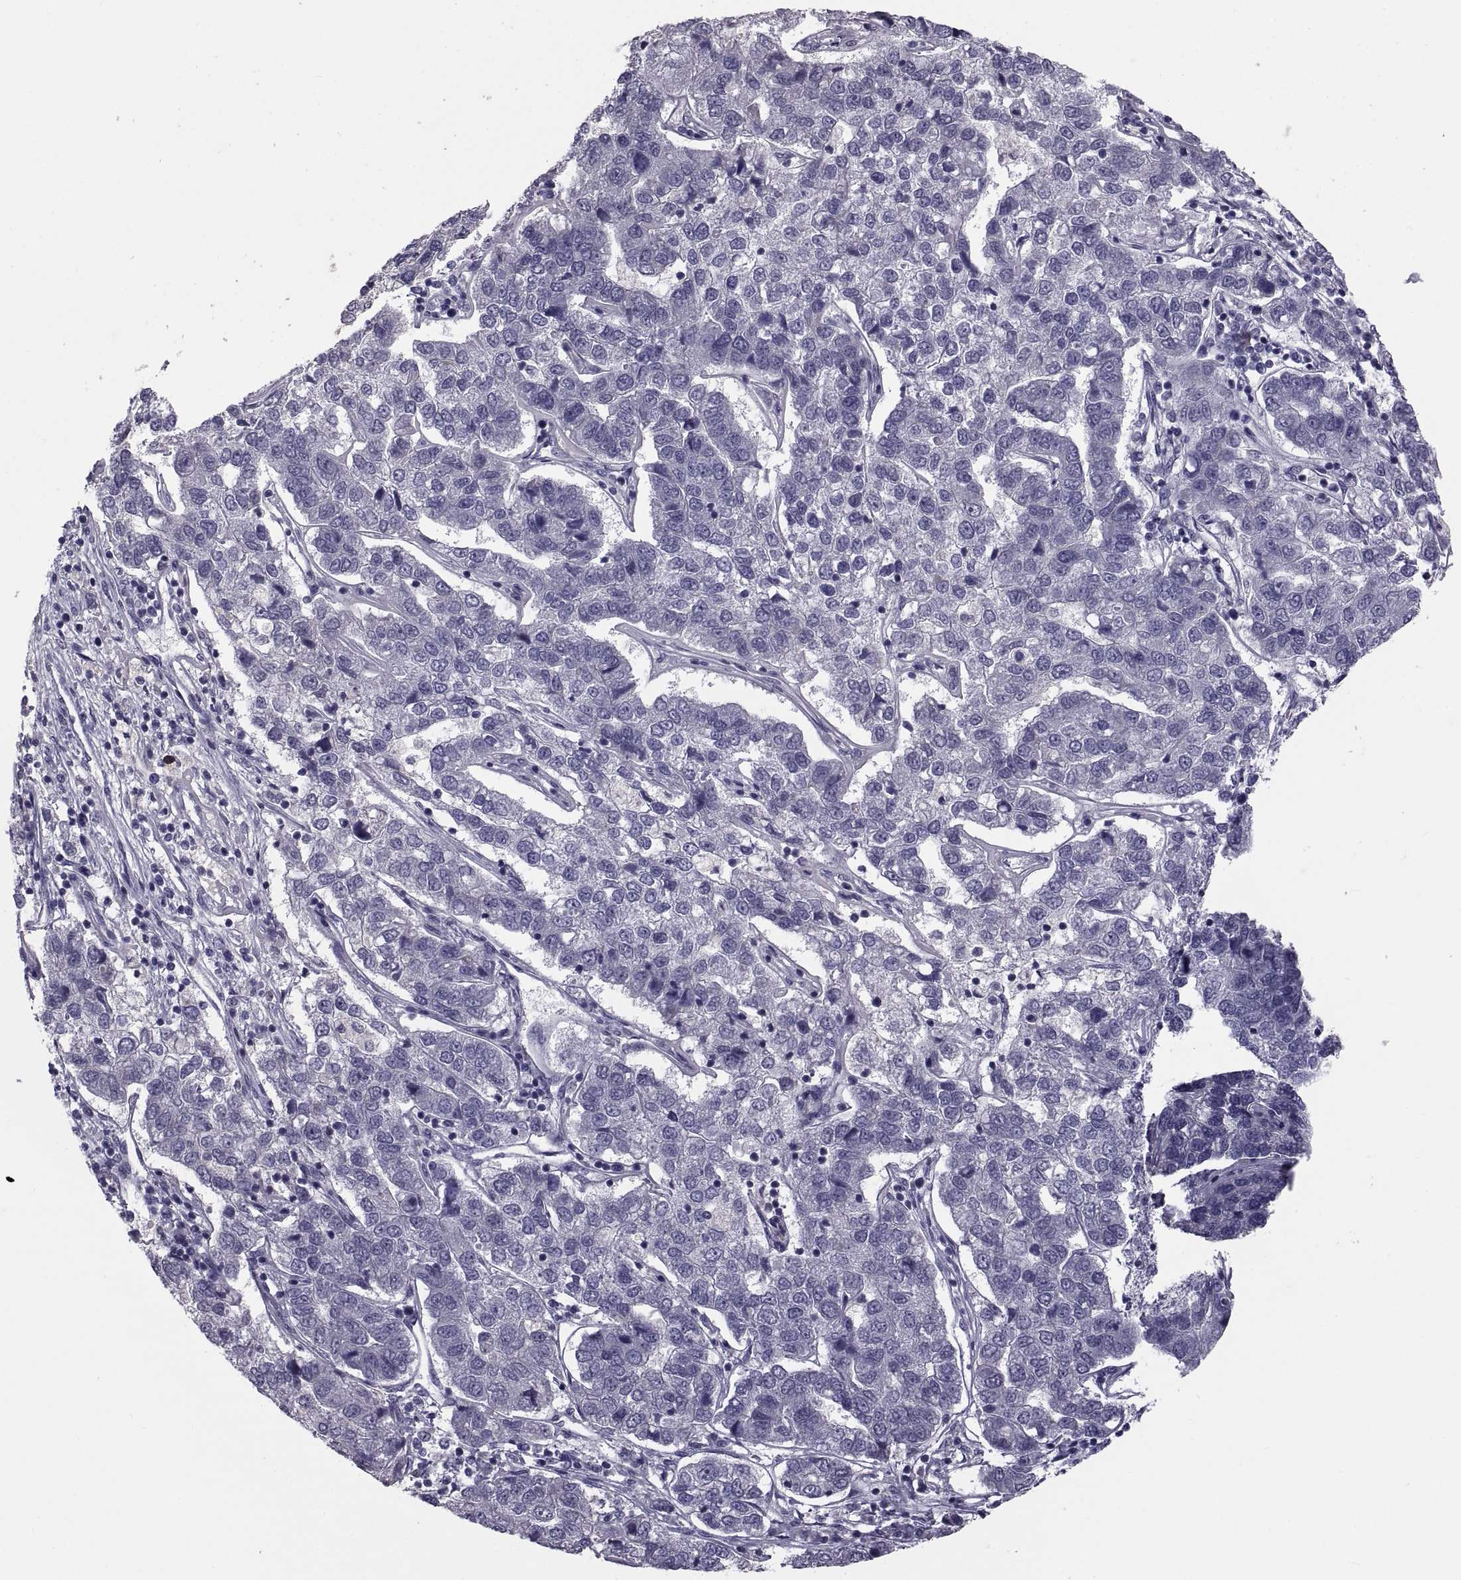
{"staining": {"intensity": "negative", "quantity": "none", "location": "none"}, "tissue": "pancreatic cancer", "cell_type": "Tumor cells", "image_type": "cancer", "snomed": [{"axis": "morphology", "description": "Adenocarcinoma, NOS"}, {"axis": "topography", "description": "Pancreas"}], "caption": "Pancreatic adenocarcinoma stained for a protein using IHC reveals no positivity tumor cells.", "gene": "NPTX2", "patient": {"sex": "female", "age": 61}}